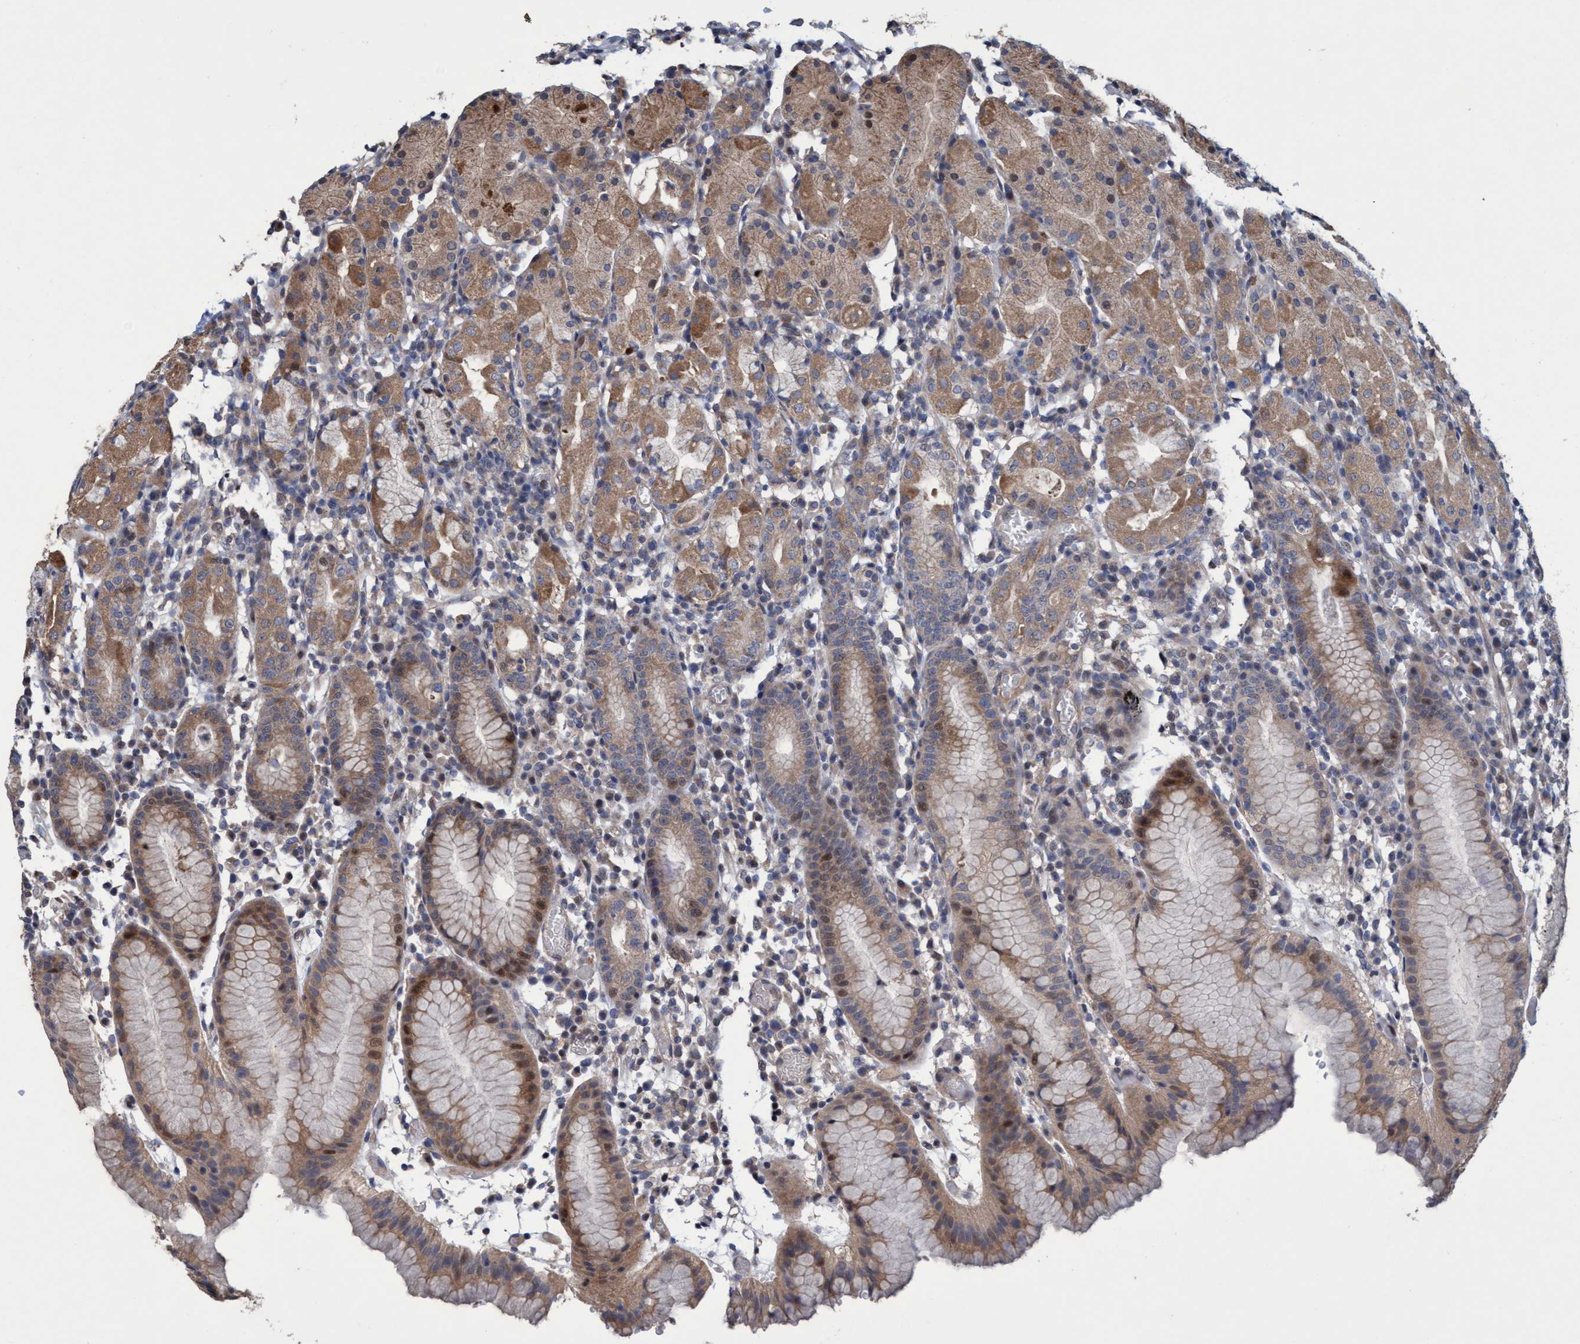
{"staining": {"intensity": "weak", "quantity": ">75%", "location": "cytoplasmic/membranous"}, "tissue": "stomach", "cell_type": "Glandular cells", "image_type": "normal", "snomed": [{"axis": "morphology", "description": "Normal tissue, NOS"}, {"axis": "topography", "description": "Stomach"}, {"axis": "topography", "description": "Stomach, lower"}], "caption": "Protein staining exhibits weak cytoplasmic/membranous staining in about >75% of glandular cells in normal stomach.", "gene": "ZNF677", "patient": {"sex": "female", "age": 75}}